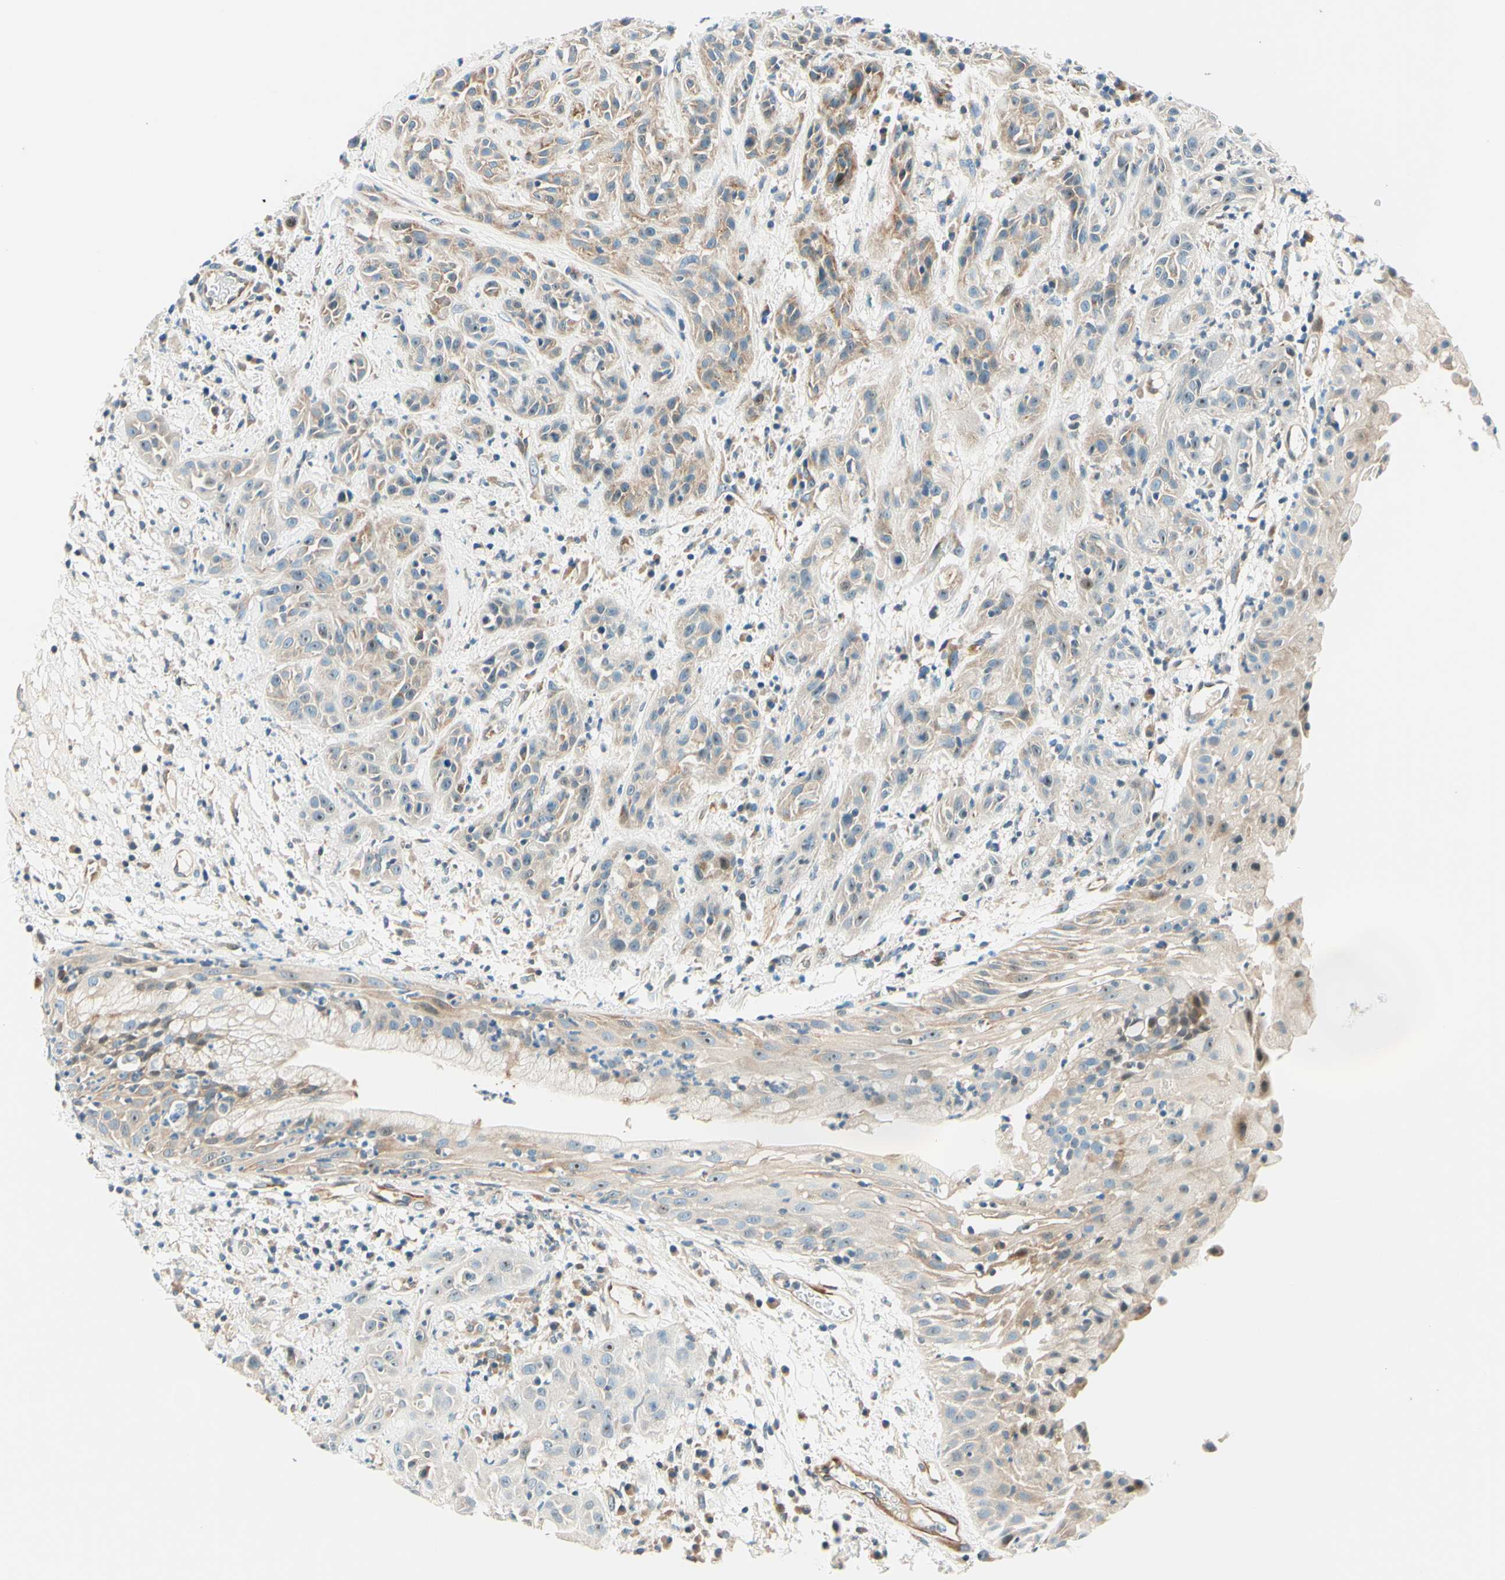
{"staining": {"intensity": "weak", "quantity": ">75%", "location": "cytoplasmic/membranous"}, "tissue": "head and neck cancer", "cell_type": "Tumor cells", "image_type": "cancer", "snomed": [{"axis": "morphology", "description": "Squamous cell carcinoma, NOS"}, {"axis": "topography", "description": "Head-Neck"}], "caption": "Brown immunohistochemical staining in human squamous cell carcinoma (head and neck) demonstrates weak cytoplasmic/membranous expression in about >75% of tumor cells. Nuclei are stained in blue.", "gene": "TAOK2", "patient": {"sex": "male", "age": 62}}